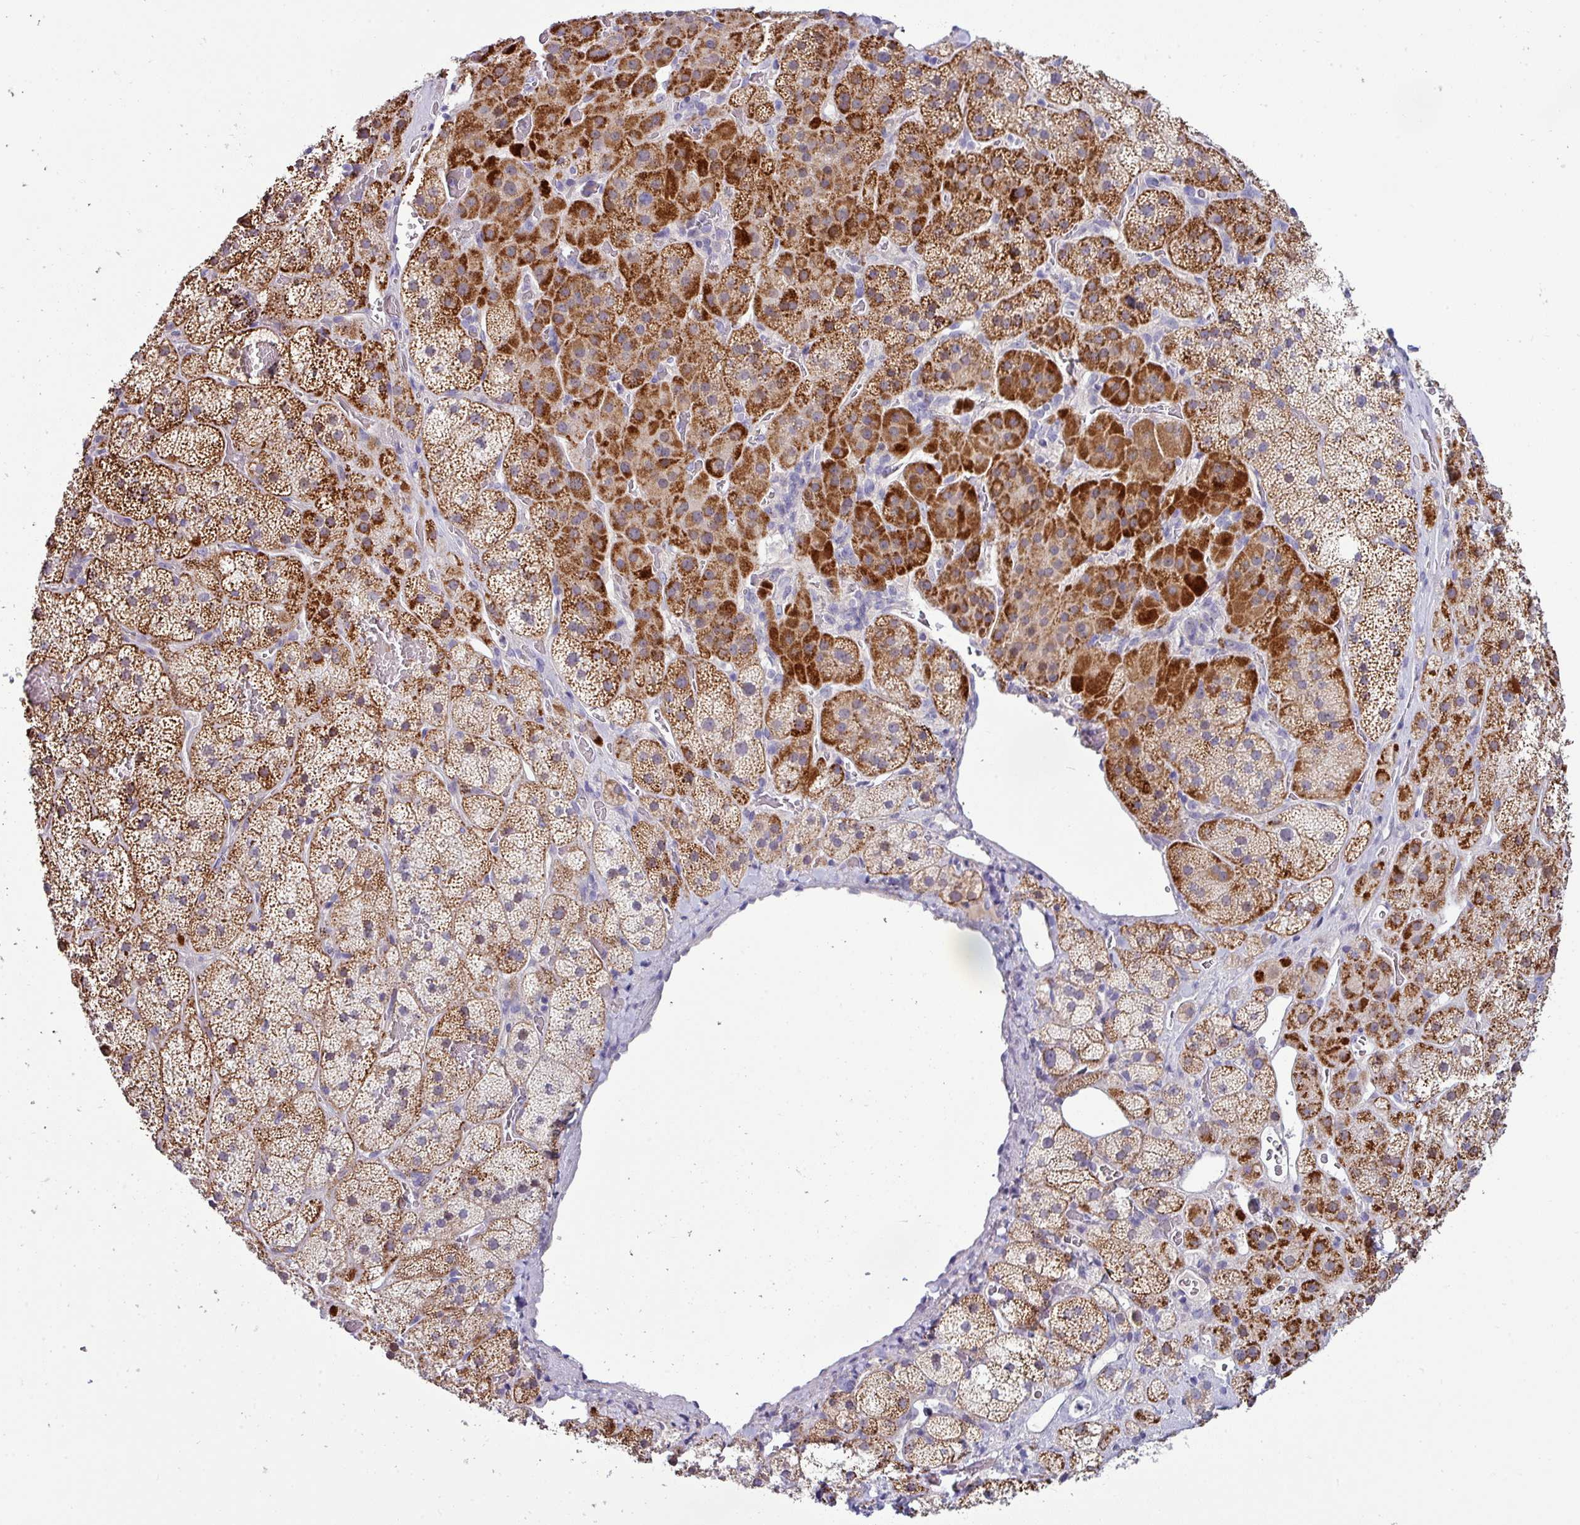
{"staining": {"intensity": "strong", "quantity": ">75%", "location": "cytoplasmic/membranous"}, "tissue": "adrenal gland", "cell_type": "Glandular cells", "image_type": "normal", "snomed": [{"axis": "morphology", "description": "Normal tissue, NOS"}, {"axis": "topography", "description": "Adrenal gland"}], "caption": "Protein expression analysis of benign adrenal gland demonstrates strong cytoplasmic/membranous positivity in about >75% of glandular cells. The staining was performed using DAB (3,3'-diaminobenzidine), with brown indicating positive protein expression. Nuclei are stained blue with hematoxylin.", "gene": "ACAP3", "patient": {"sex": "male", "age": 57}}